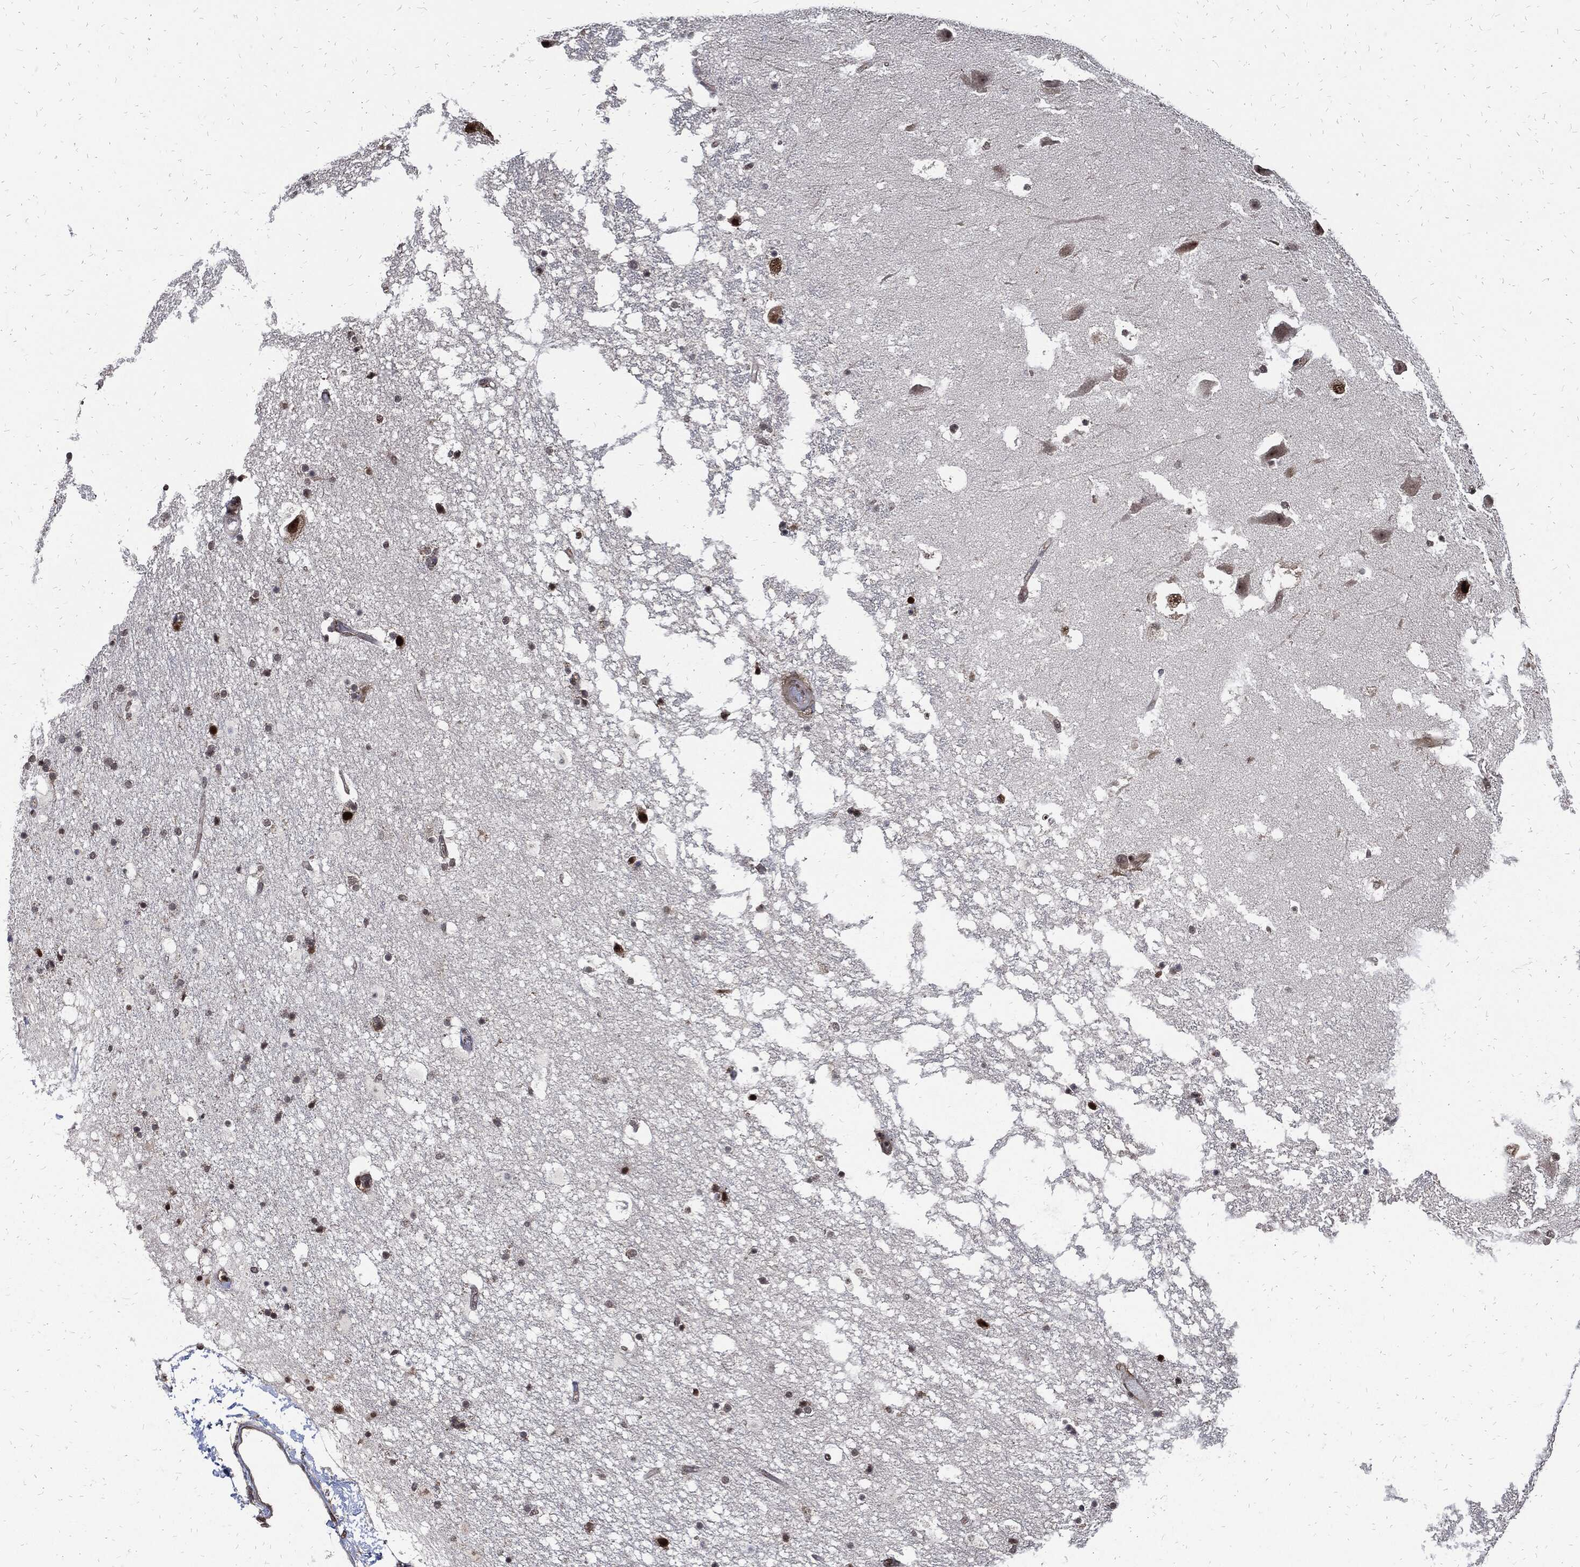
{"staining": {"intensity": "strong", "quantity": "<25%", "location": "nuclear"}, "tissue": "hippocampus", "cell_type": "Glial cells", "image_type": "normal", "snomed": [{"axis": "morphology", "description": "Normal tissue, NOS"}, {"axis": "topography", "description": "Hippocampus"}], "caption": "Protein expression analysis of normal hippocampus demonstrates strong nuclear staining in about <25% of glial cells. (DAB = brown stain, brightfield microscopy at high magnification).", "gene": "ZNF775", "patient": {"sex": "male", "age": 51}}